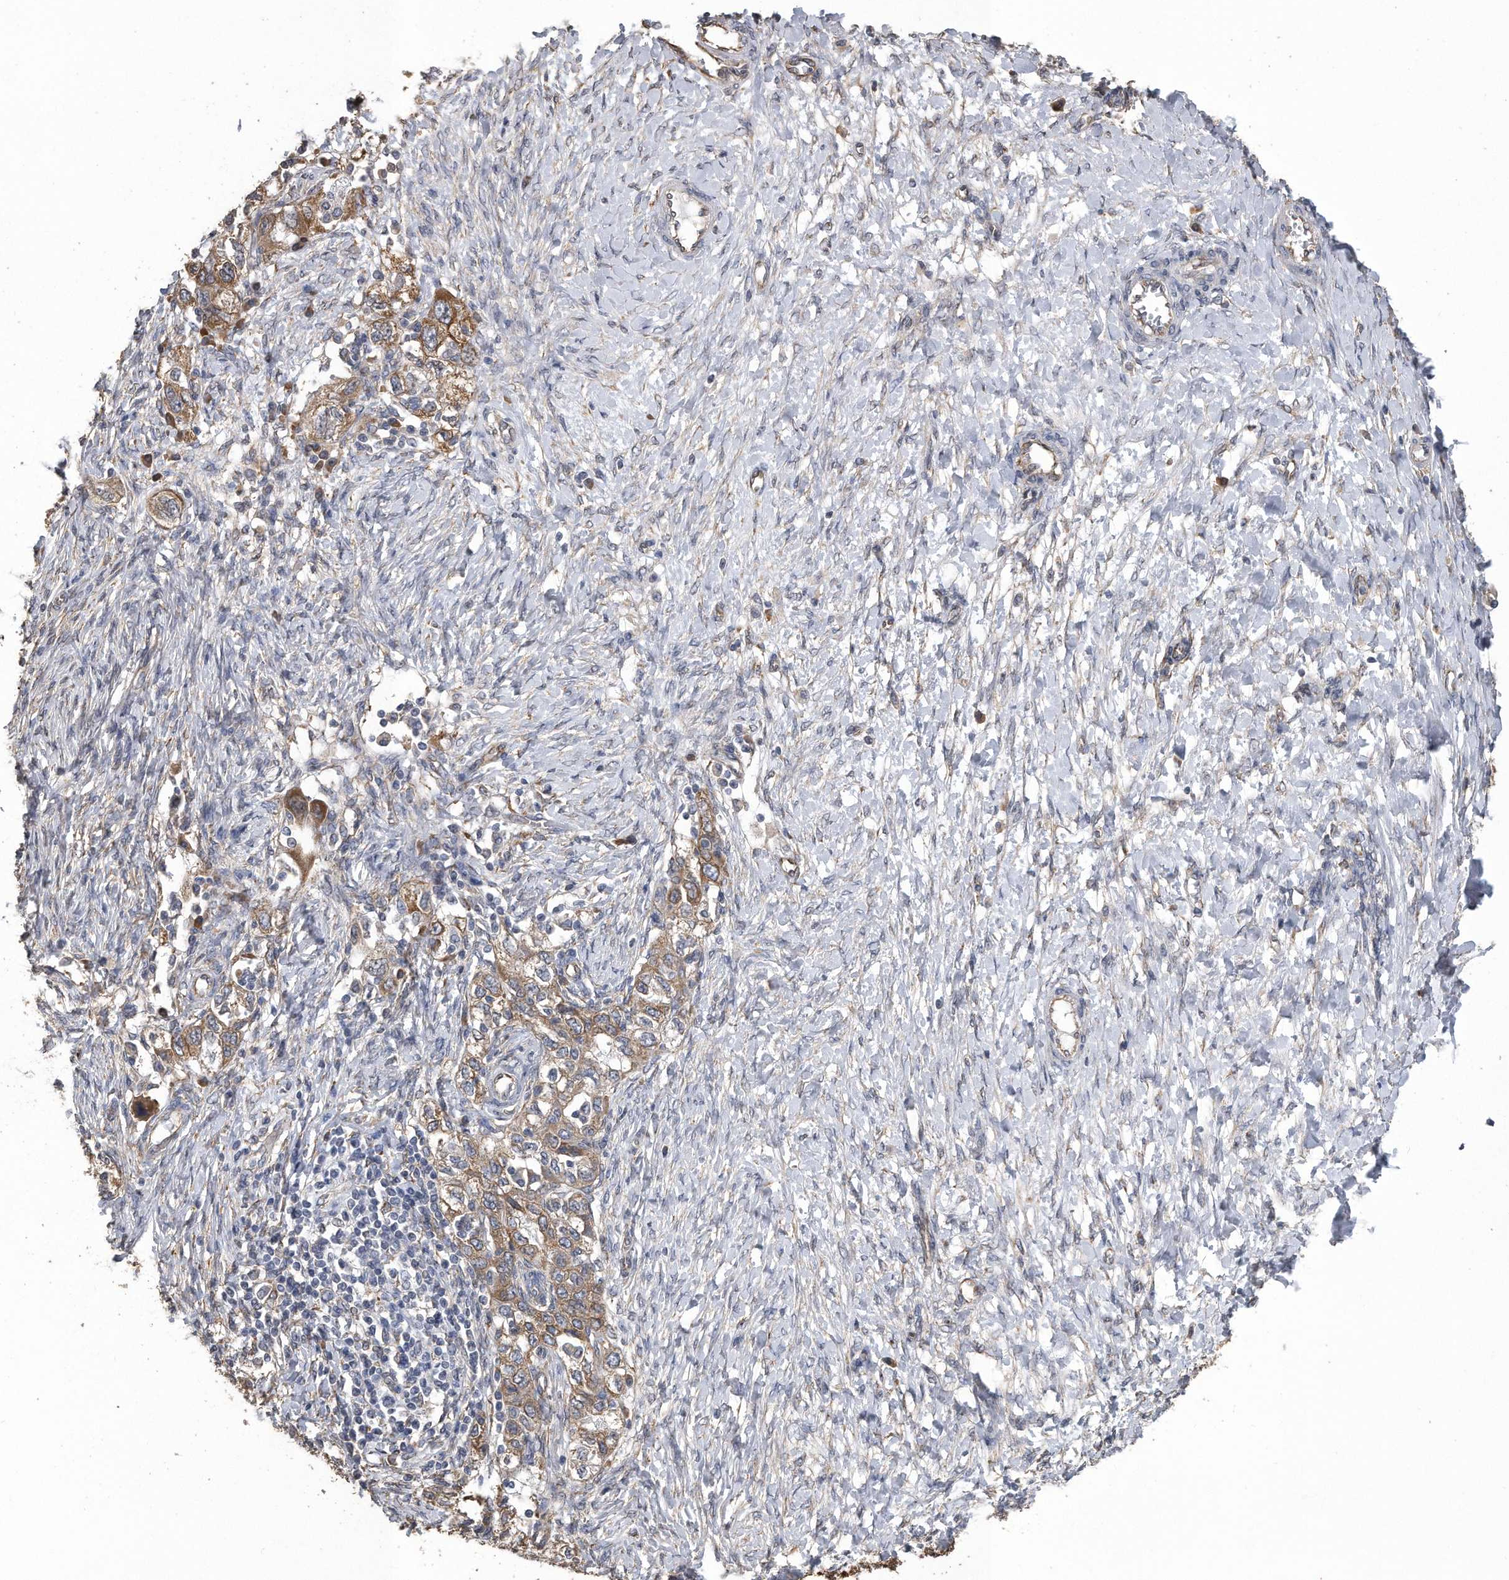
{"staining": {"intensity": "moderate", "quantity": "<25%", "location": "cytoplasmic/membranous"}, "tissue": "ovarian cancer", "cell_type": "Tumor cells", "image_type": "cancer", "snomed": [{"axis": "morphology", "description": "Carcinoma, NOS"}, {"axis": "morphology", "description": "Cystadenocarcinoma, serous, NOS"}, {"axis": "topography", "description": "Ovary"}], "caption": "Protein staining displays moderate cytoplasmic/membranous expression in approximately <25% of tumor cells in ovarian carcinoma.", "gene": "PCLO", "patient": {"sex": "female", "age": 69}}